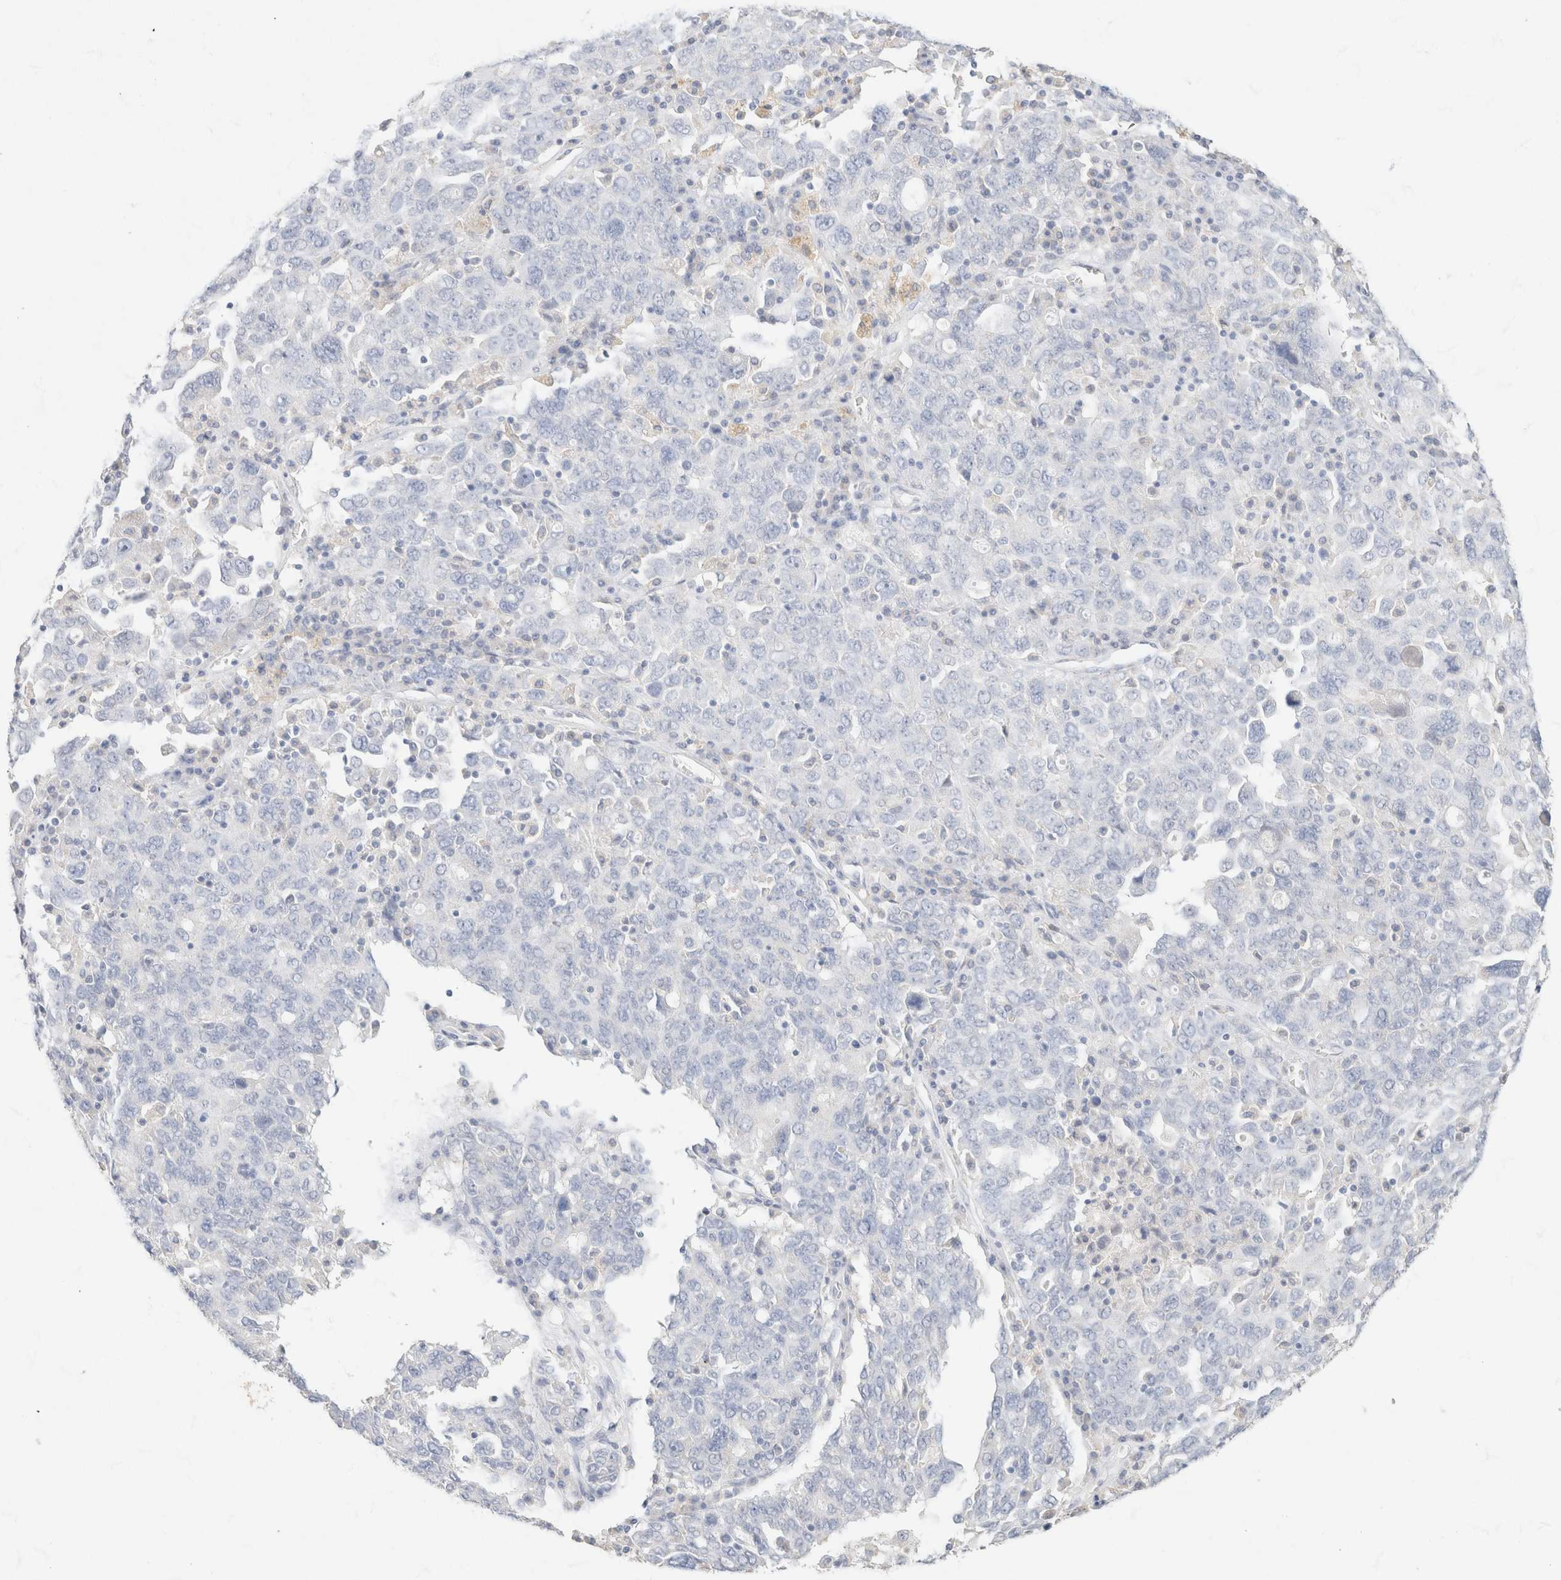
{"staining": {"intensity": "negative", "quantity": "none", "location": "none"}, "tissue": "ovarian cancer", "cell_type": "Tumor cells", "image_type": "cancer", "snomed": [{"axis": "morphology", "description": "Carcinoma, endometroid"}, {"axis": "topography", "description": "Ovary"}], "caption": "High power microscopy image of an IHC histopathology image of ovarian cancer, revealing no significant expression in tumor cells.", "gene": "CA12", "patient": {"sex": "female", "age": 62}}